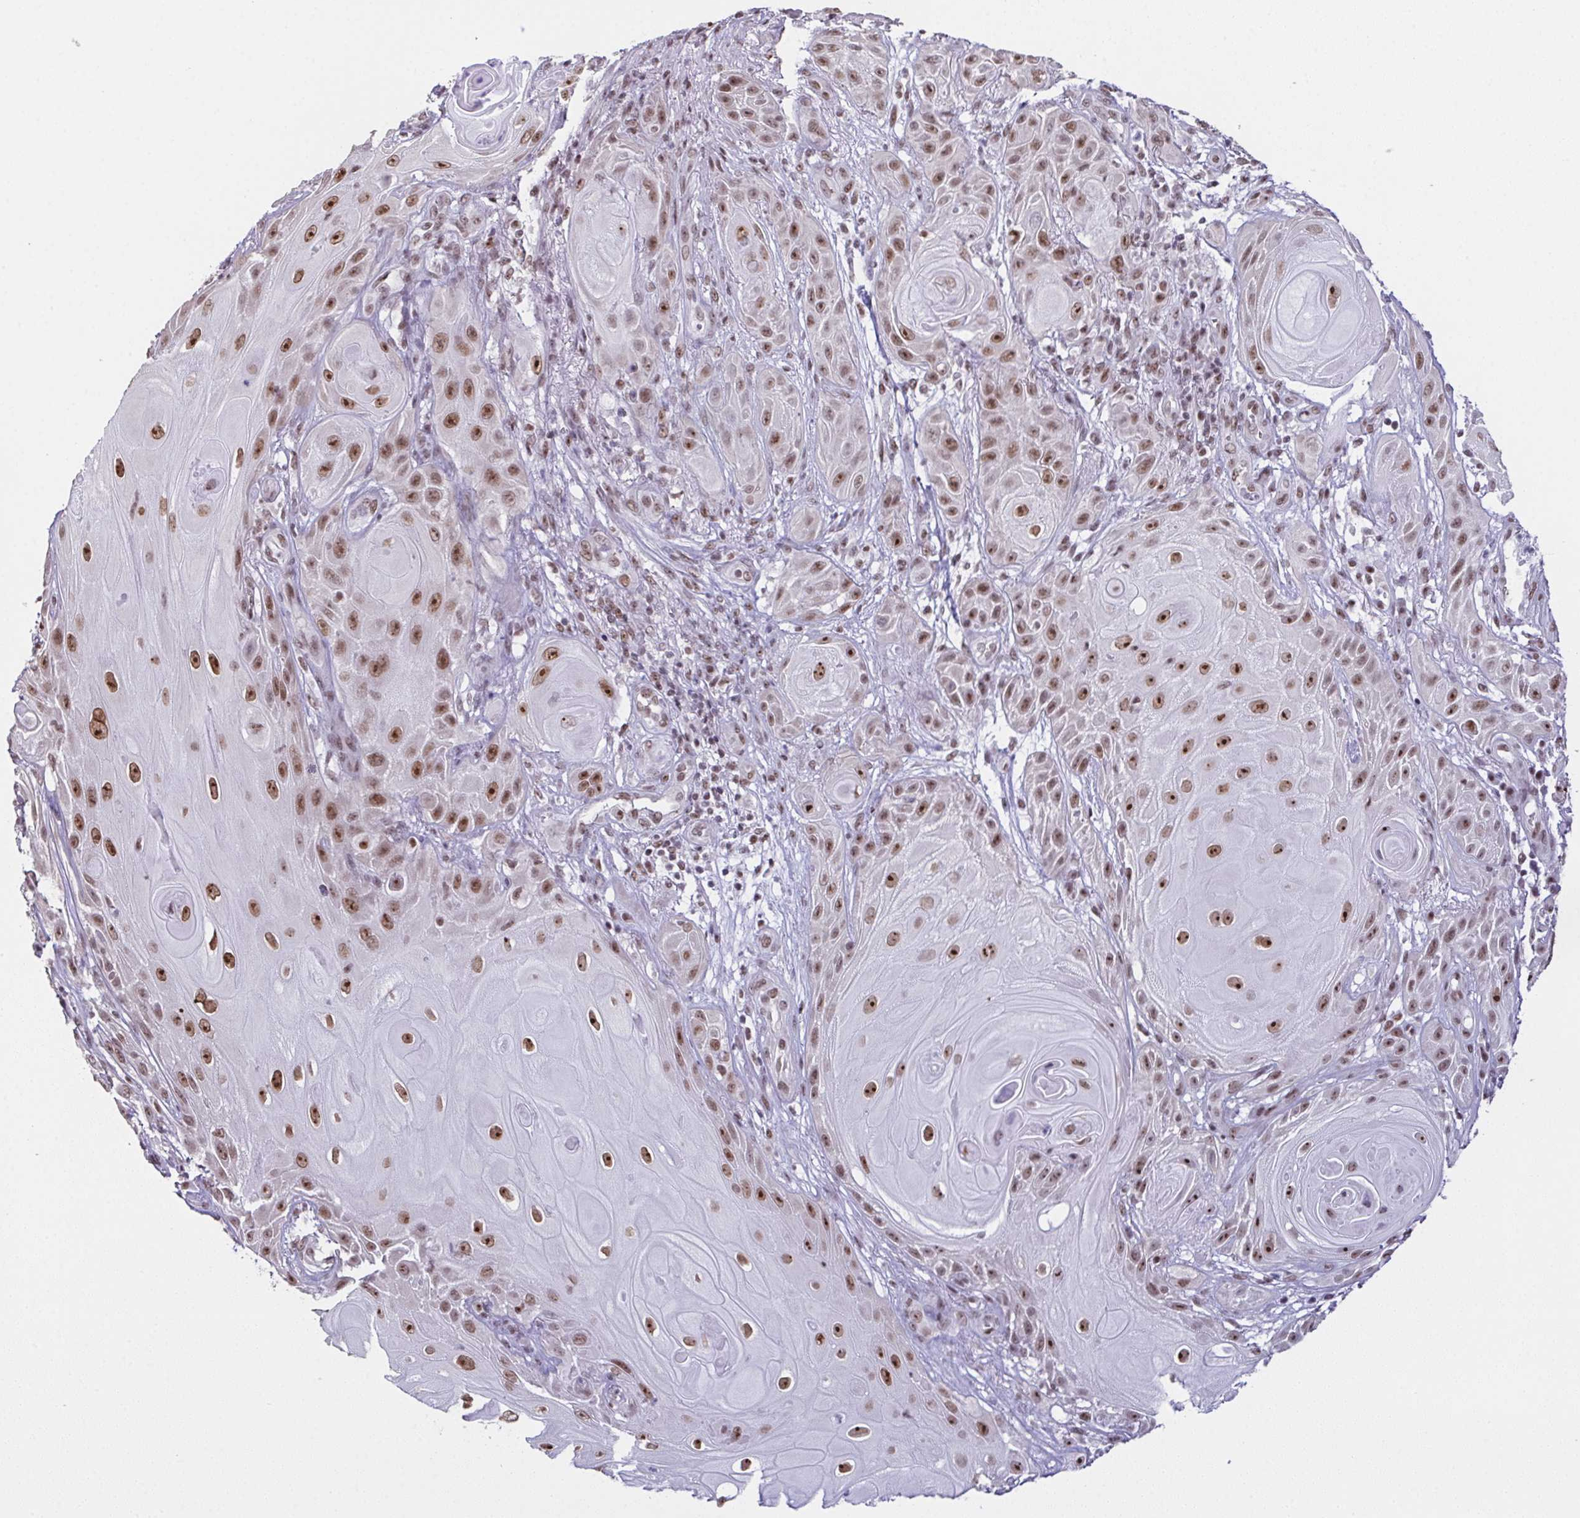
{"staining": {"intensity": "moderate", "quantity": ">75%", "location": "nuclear"}, "tissue": "skin cancer", "cell_type": "Tumor cells", "image_type": "cancer", "snomed": [{"axis": "morphology", "description": "Squamous cell carcinoma, NOS"}, {"axis": "topography", "description": "Skin"}], "caption": "Immunohistochemical staining of skin squamous cell carcinoma shows medium levels of moderate nuclear staining in approximately >75% of tumor cells.", "gene": "ZNF800", "patient": {"sex": "male", "age": 62}}